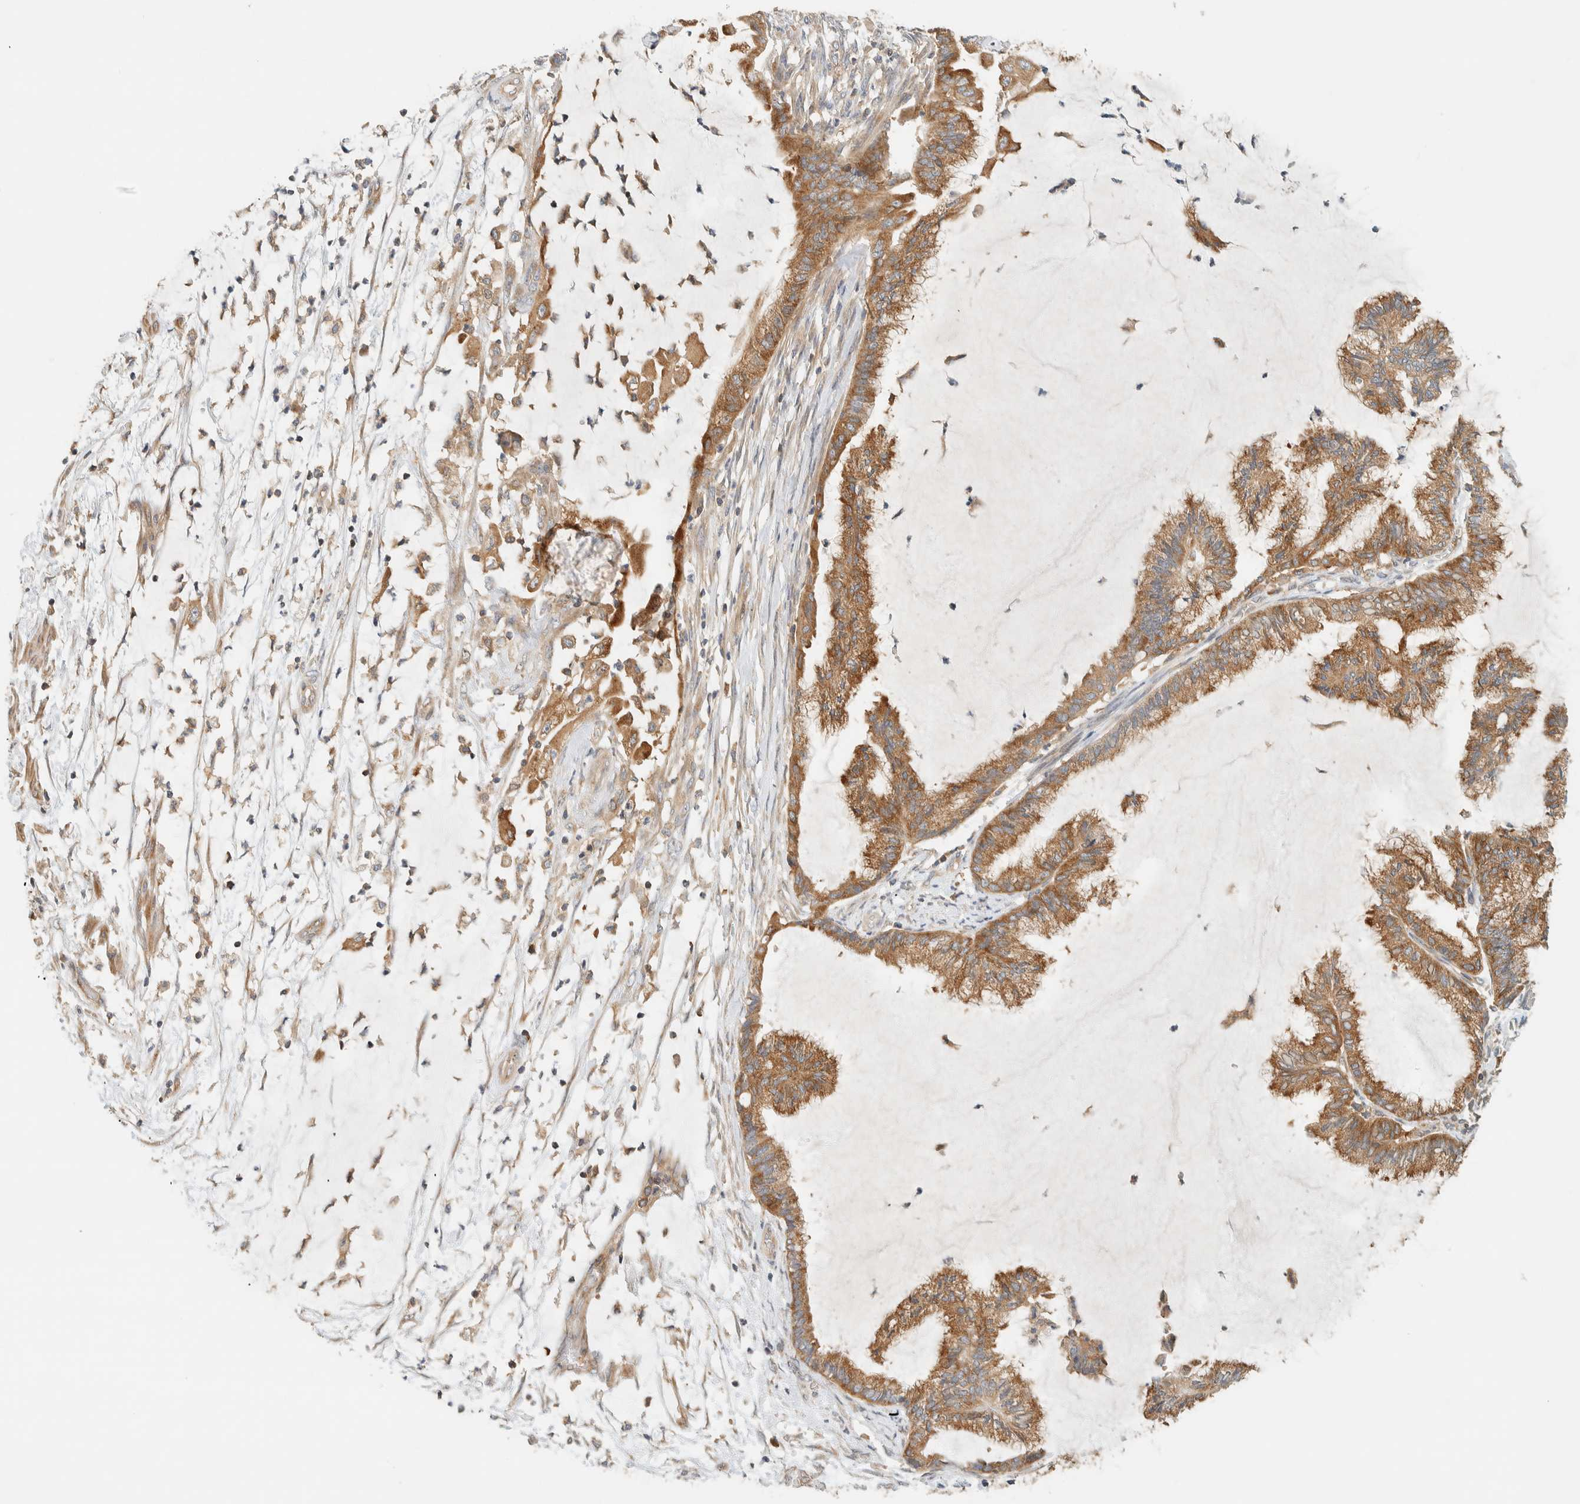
{"staining": {"intensity": "moderate", "quantity": ">75%", "location": "cytoplasmic/membranous"}, "tissue": "endometrial cancer", "cell_type": "Tumor cells", "image_type": "cancer", "snomed": [{"axis": "morphology", "description": "Adenocarcinoma, NOS"}, {"axis": "topography", "description": "Endometrium"}], "caption": "Protein staining of adenocarcinoma (endometrial) tissue displays moderate cytoplasmic/membranous staining in approximately >75% of tumor cells.", "gene": "ARFGEF1", "patient": {"sex": "female", "age": 86}}